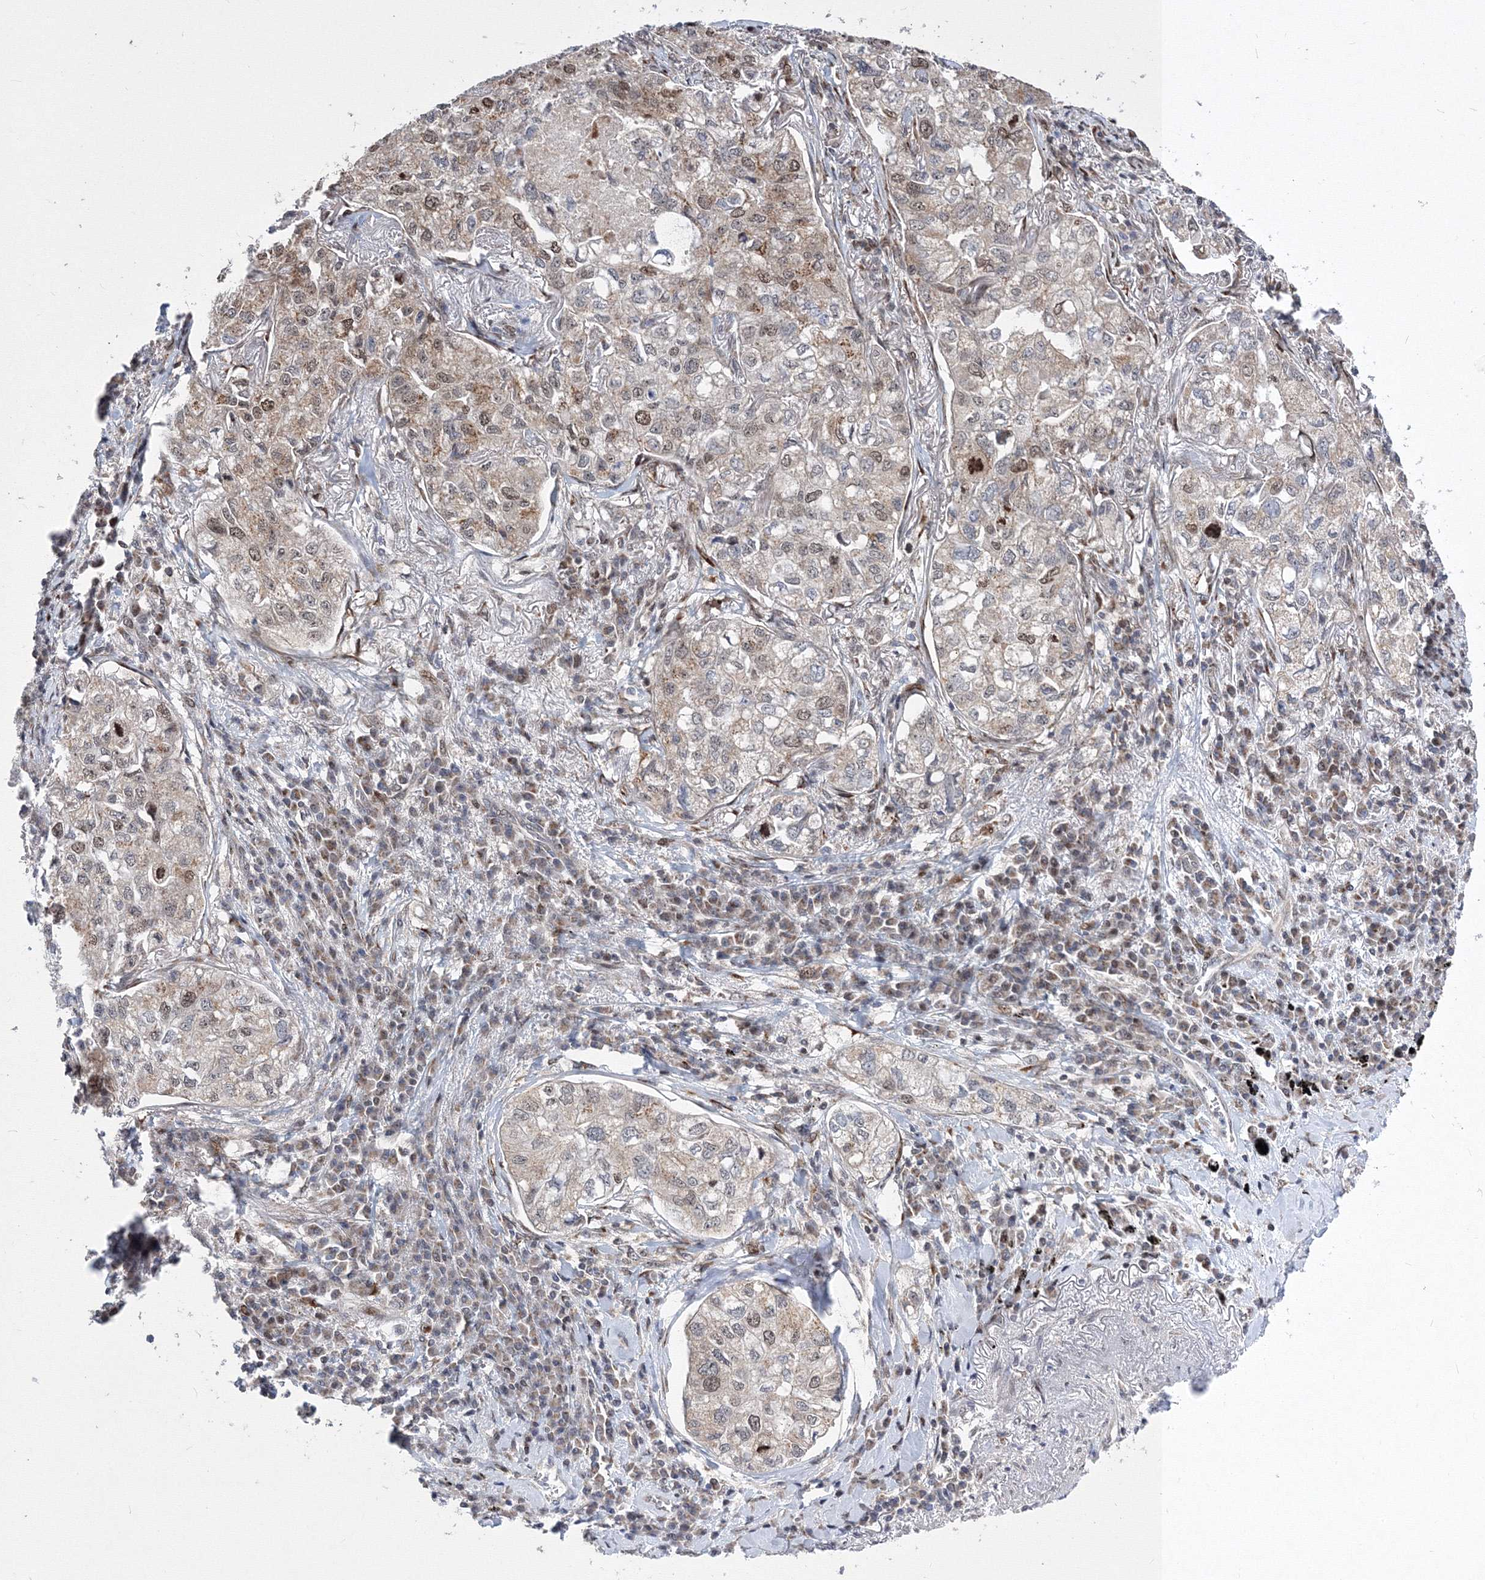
{"staining": {"intensity": "moderate", "quantity": "25%-75%", "location": "cytoplasmic/membranous,nuclear"}, "tissue": "lung cancer", "cell_type": "Tumor cells", "image_type": "cancer", "snomed": [{"axis": "morphology", "description": "Adenocarcinoma, NOS"}, {"axis": "topography", "description": "Lung"}], "caption": "IHC histopathology image of neoplastic tissue: human lung cancer stained using immunohistochemistry (IHC) shows medium levels of moderate protein expression localized specifically in the cytoplasmic/membranous and nuclear of tumor cells, appearing as a cytoplasmic/membranous and nuclear brown color.", "gene": "GPN1", "patient": {"sex": "male", "age": 65}}